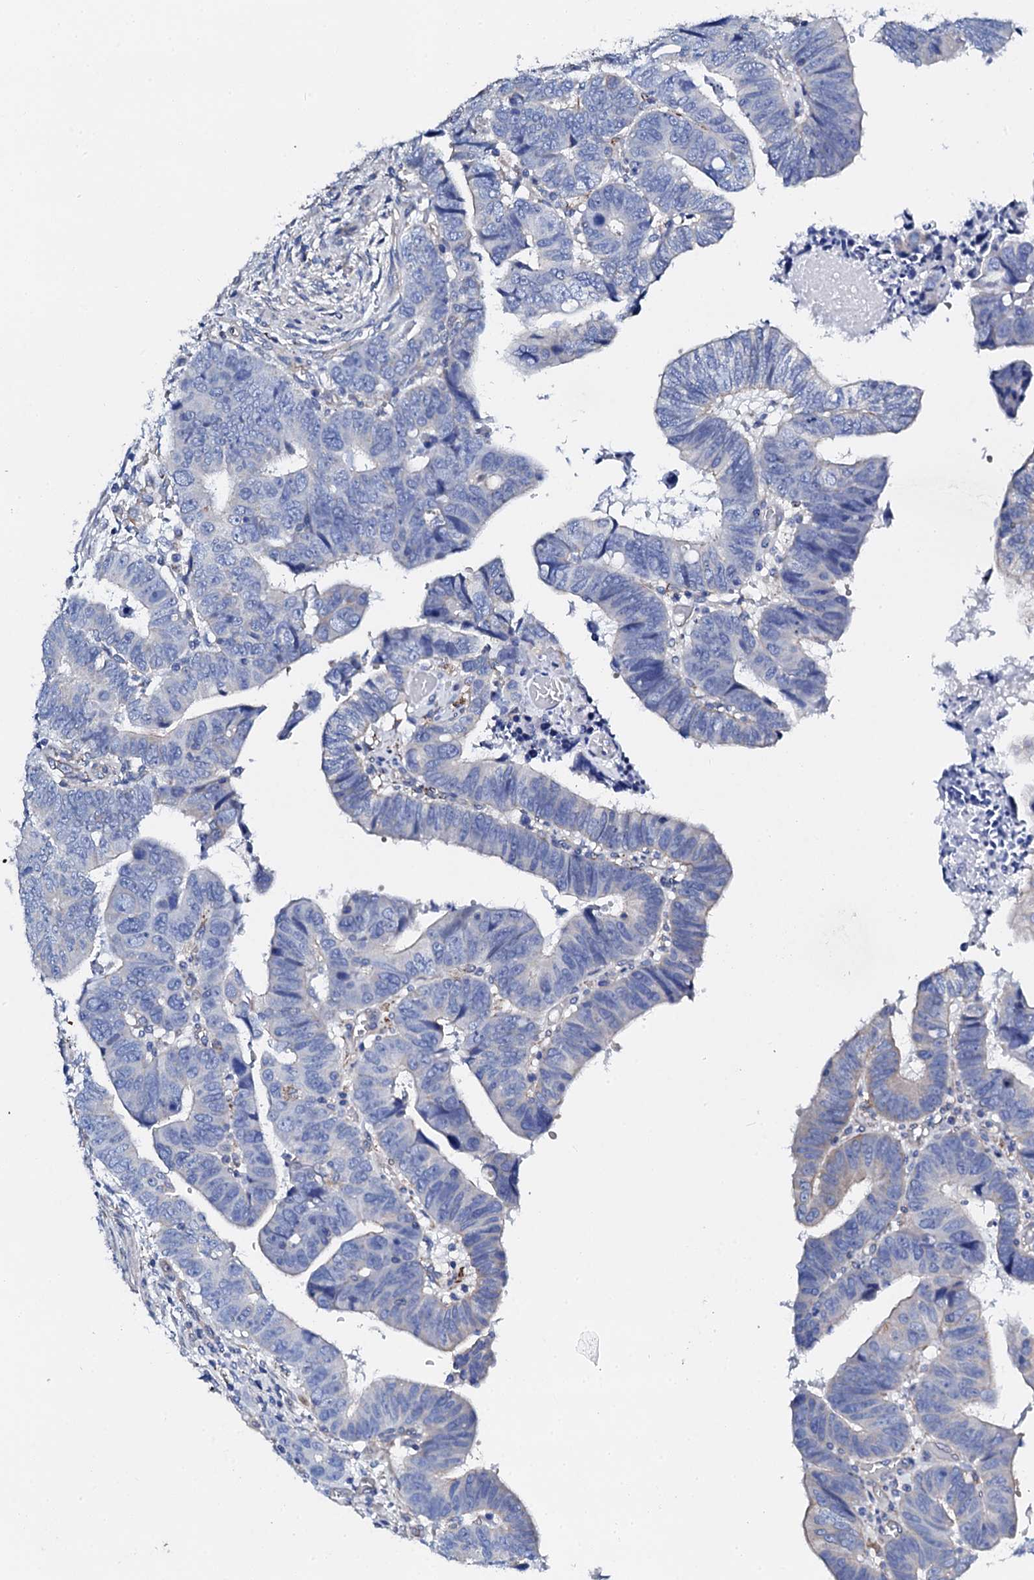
{"staining": {"intensity": "negative", "quantity": "none", "location": "none"}, "tissue": "colorectal cancer", "cell_type": "Tumor cells", "image_type": "cancer", "snomed": [{"axis": "morphology", "description": "Normal tissue, NOS"}, {"axis": "morphology", "description": "Adenocarcinoma, NOS"}, {"axis": "topography", "description": "Rectum"}], "caption": "This is a micrograph of immunohistochemistry staining of colorectal cancer, which shows no positivity in tumor cells. (DAB (3,3'-diaminobenzidine) IHC with hematoxylin counter stain).", "gene": "KLHL32", "patient": {"sex": "female", "age": 65}}